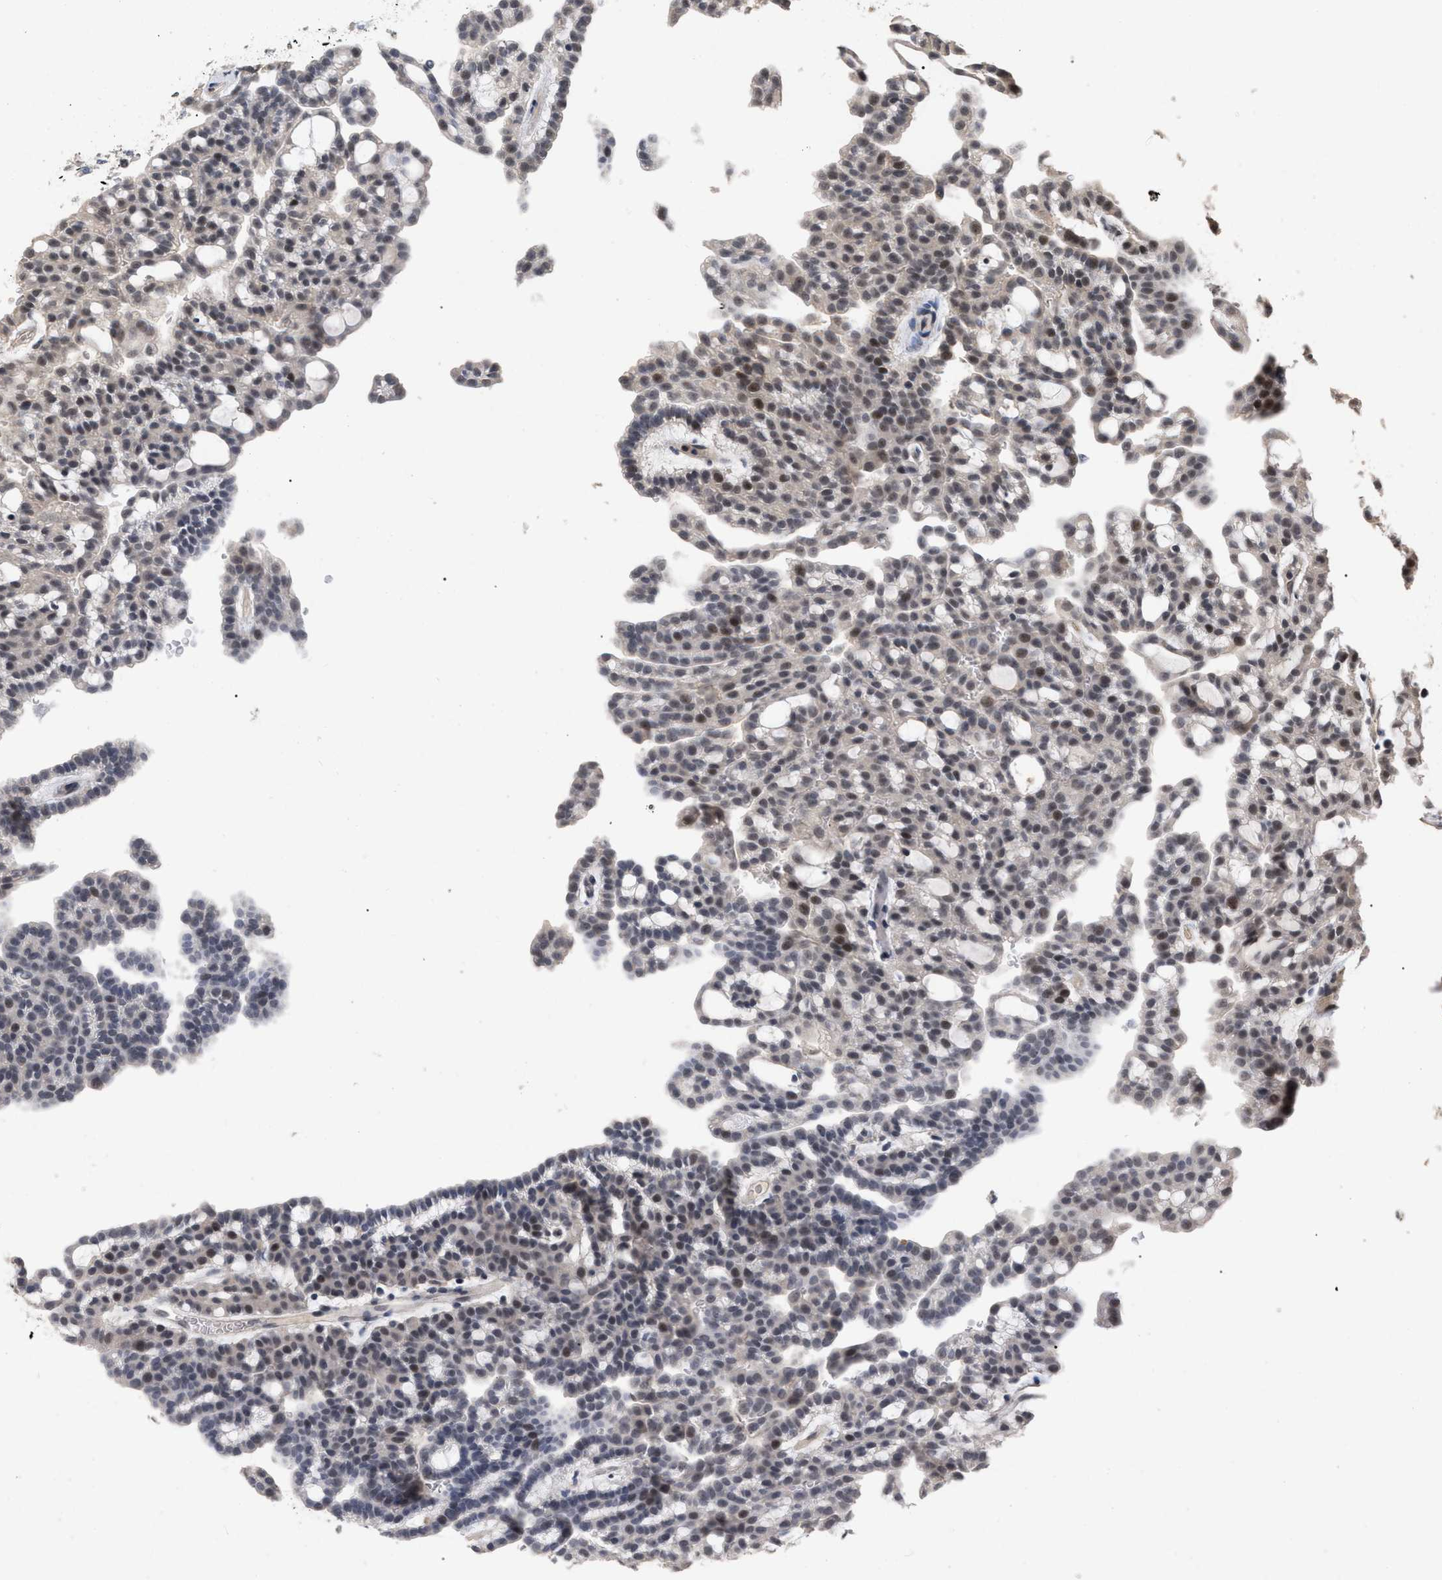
{"staining": {"intensity": "moderate", "quantity": "<25%", "location": "nuclear"}, "tissue": "renal cancer", "cell_type": "Tumor cells", "image_type": "cancer", "snomed": [{"axis": "morphology", "description": "Adenocarcinoma, NOS"}, {"axis": "topography", "description": "Kidney"}], "caption": "Immunohistochemical staining of renal adenocarcinoma exhibits moderate nuclear protein positivity in about <25% of tumor cells.", "gene": "JAZF1", "patient": {"sex": "male", "age": 63}}